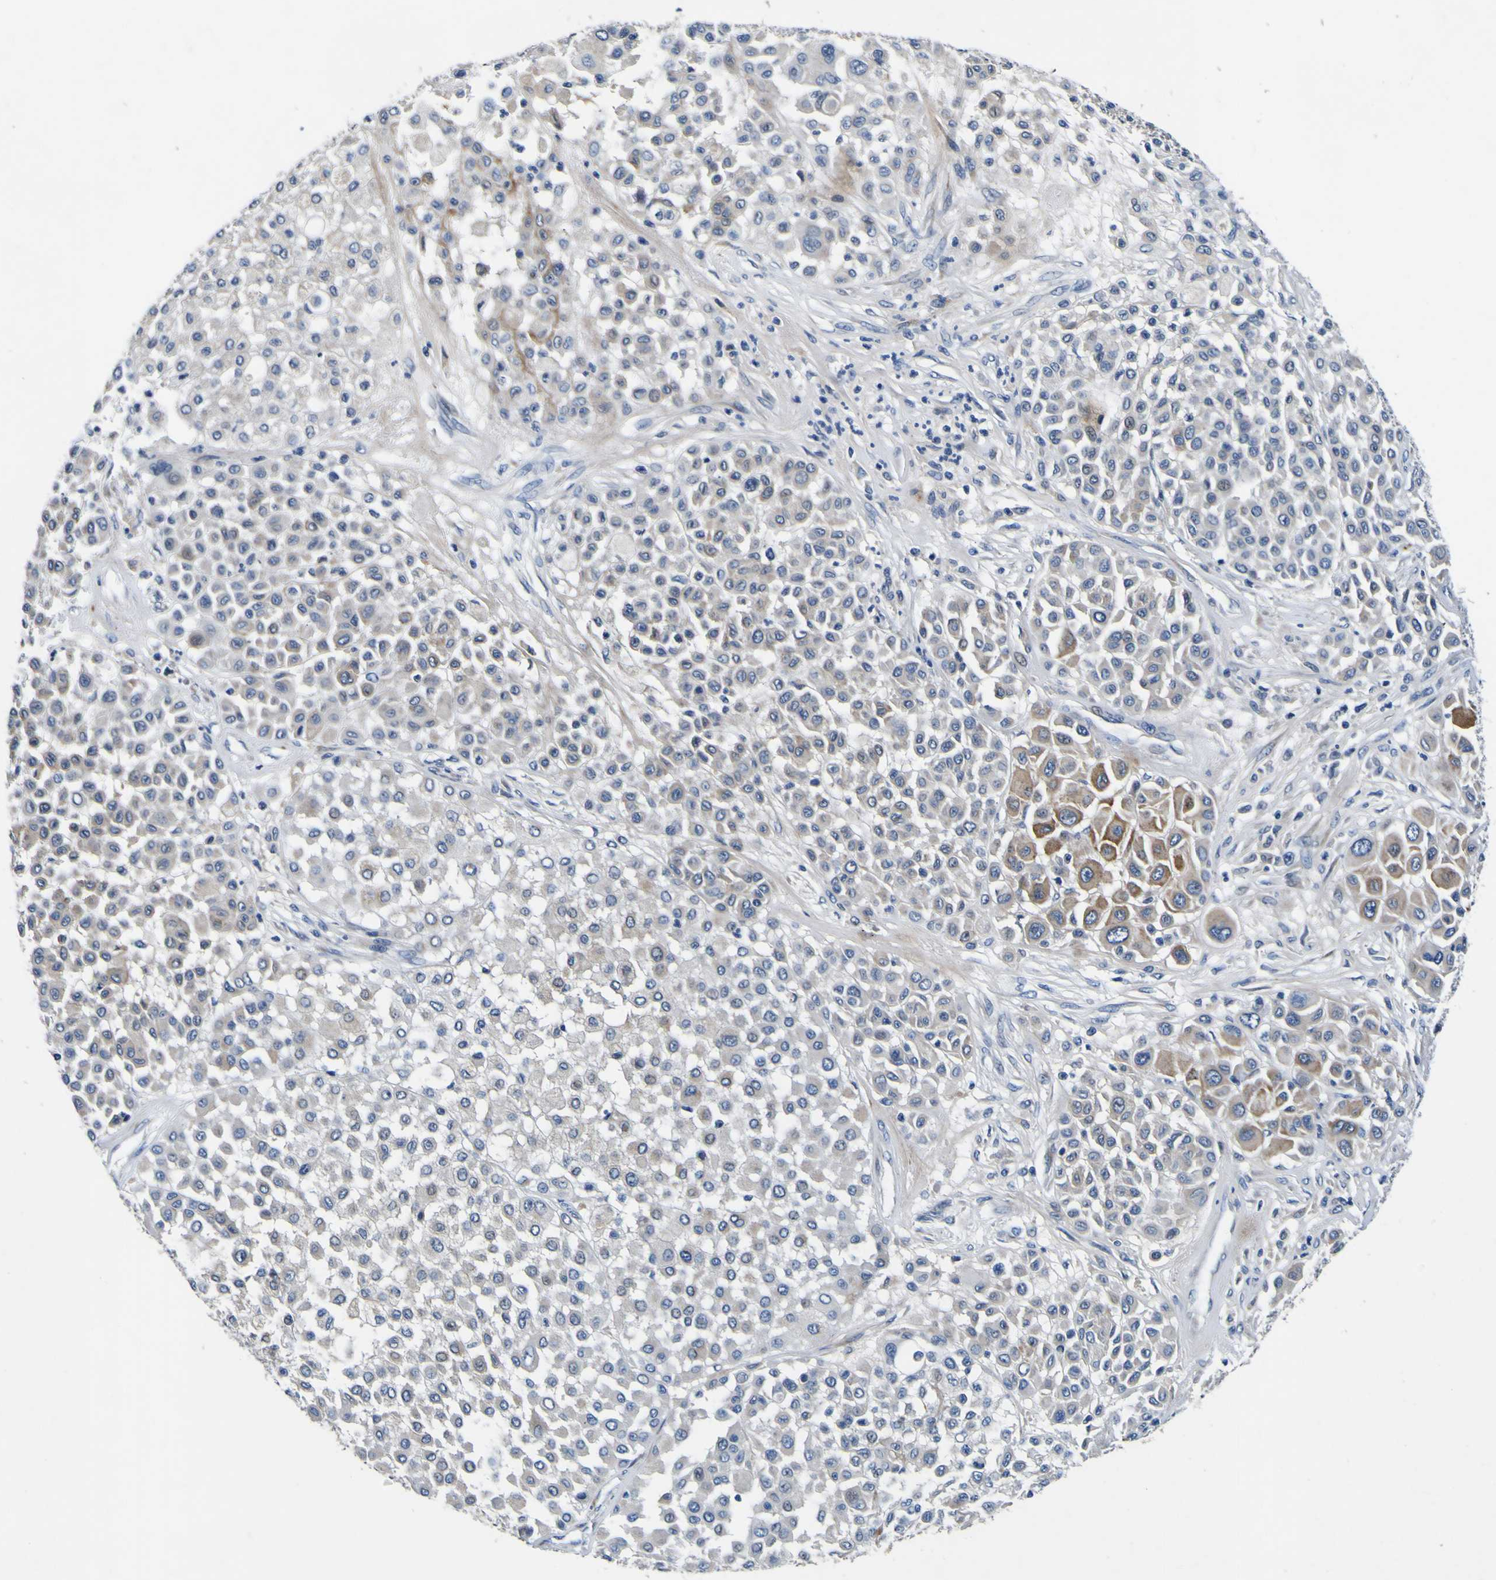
{"staining": {"intensity": "weak", "quantity": ">75%", "location": "cytoplasmic/membranous"}, "tissue": "melanoma", "cell_type": "Tumor cells", "image_type": "cancer", "snomed": [{"axis": "morphology", "description": "Malignant melanoma, Metastatic site"}, {"axis": "topography", "description": "Soft tissue"}], "caption": "IHC image of neoplastic tissue: human malignant melanoma (metastatic site) stained using immunohistochemistry (IHC) exhibits low levels of weak protein expression localized specifically in the cytoplasmic/membranous of tumor cells, appearing as a cytoplasmic/membranous brown color.", "gene": "AGAP3", "patient": {"sex": "male", "age": 41}}